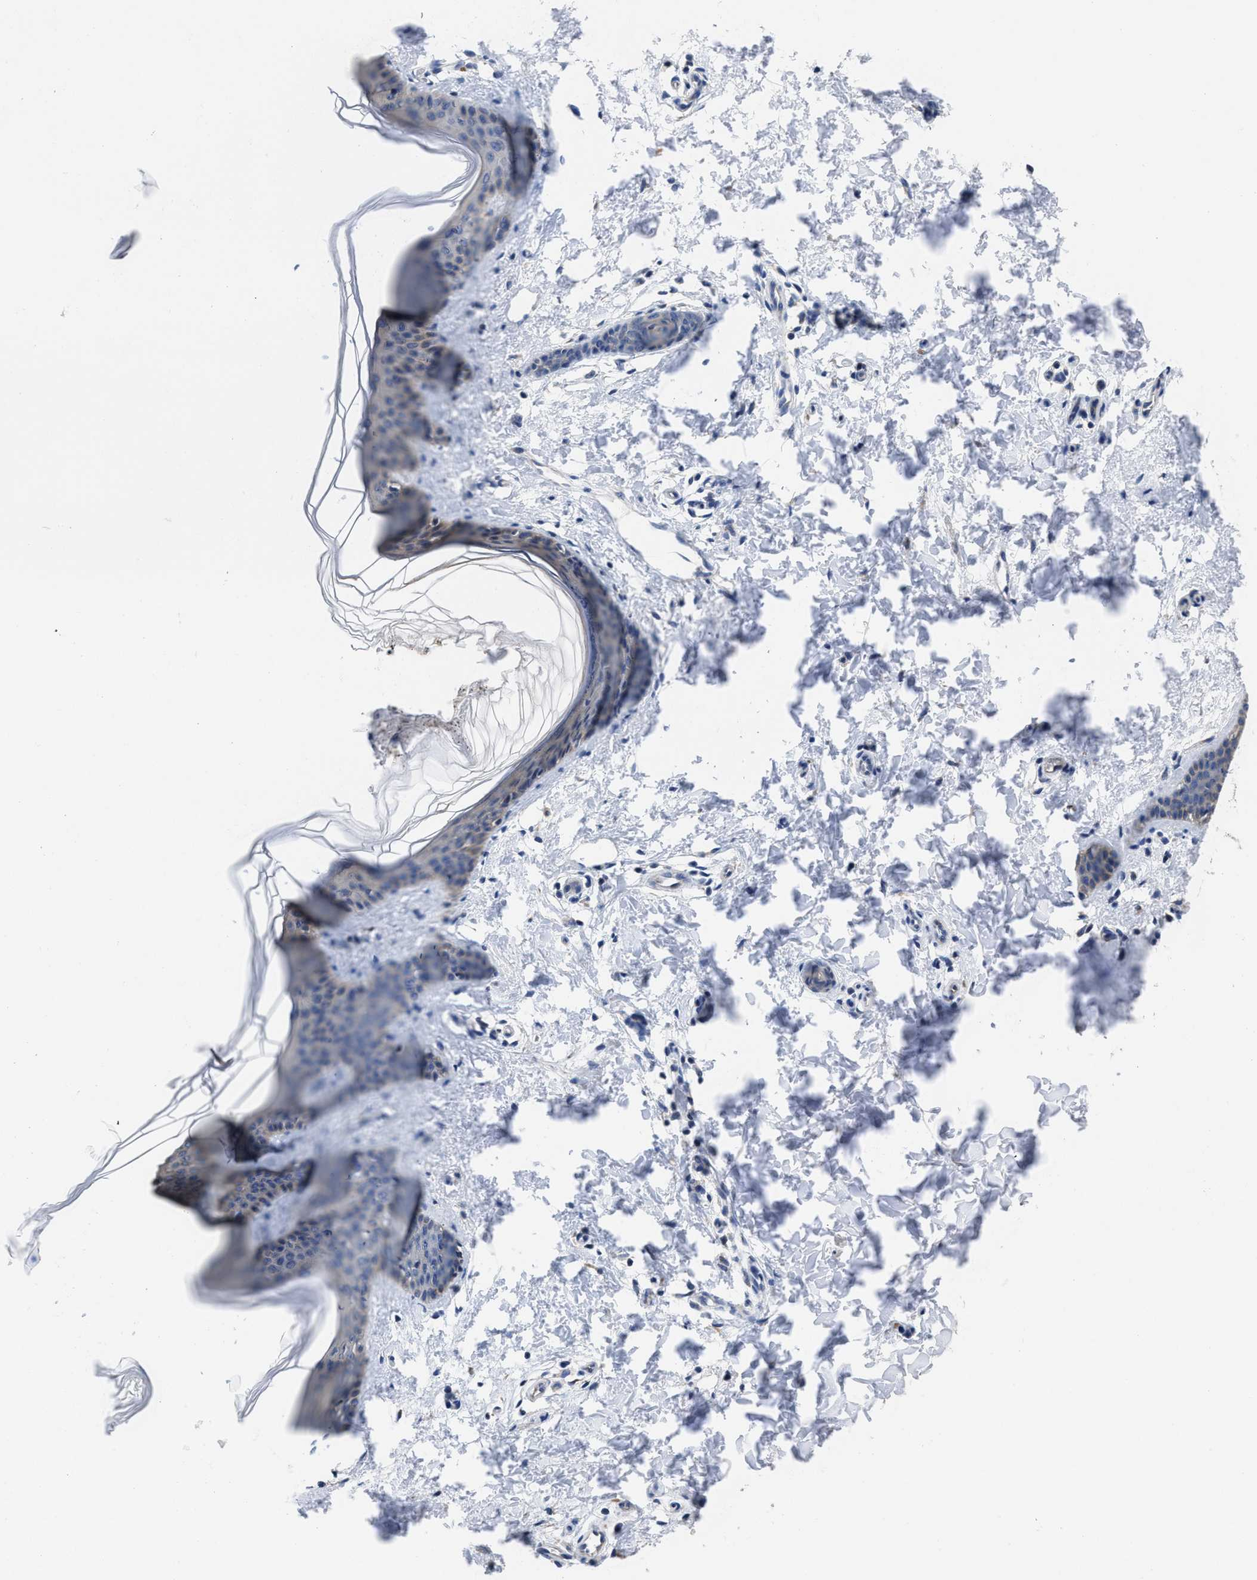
{"staining": {"intensity": "negative", "quantity": "none", "location": "none"}, "tissue": "skin", "cell_type": "Fibroblasts", "image_type": "normal", "snomed": [{"axis": "morphology", "description": "Normal tissue, NOS"}, {"axis": "topography", "description": "Skin"}], "caption": "This micrograph is of normal skin stained with immunohistochemistry (IHC) to label a protein in brown with the nuclei are counter-stained blue. There is no expression in fibroblasts. (Brightfield microscopy of DAB (3,3'-diaminobenzidine) IHC at high magnification).", "gene": "HOOK1", "patient": {"sex": "female", "age": 17}}